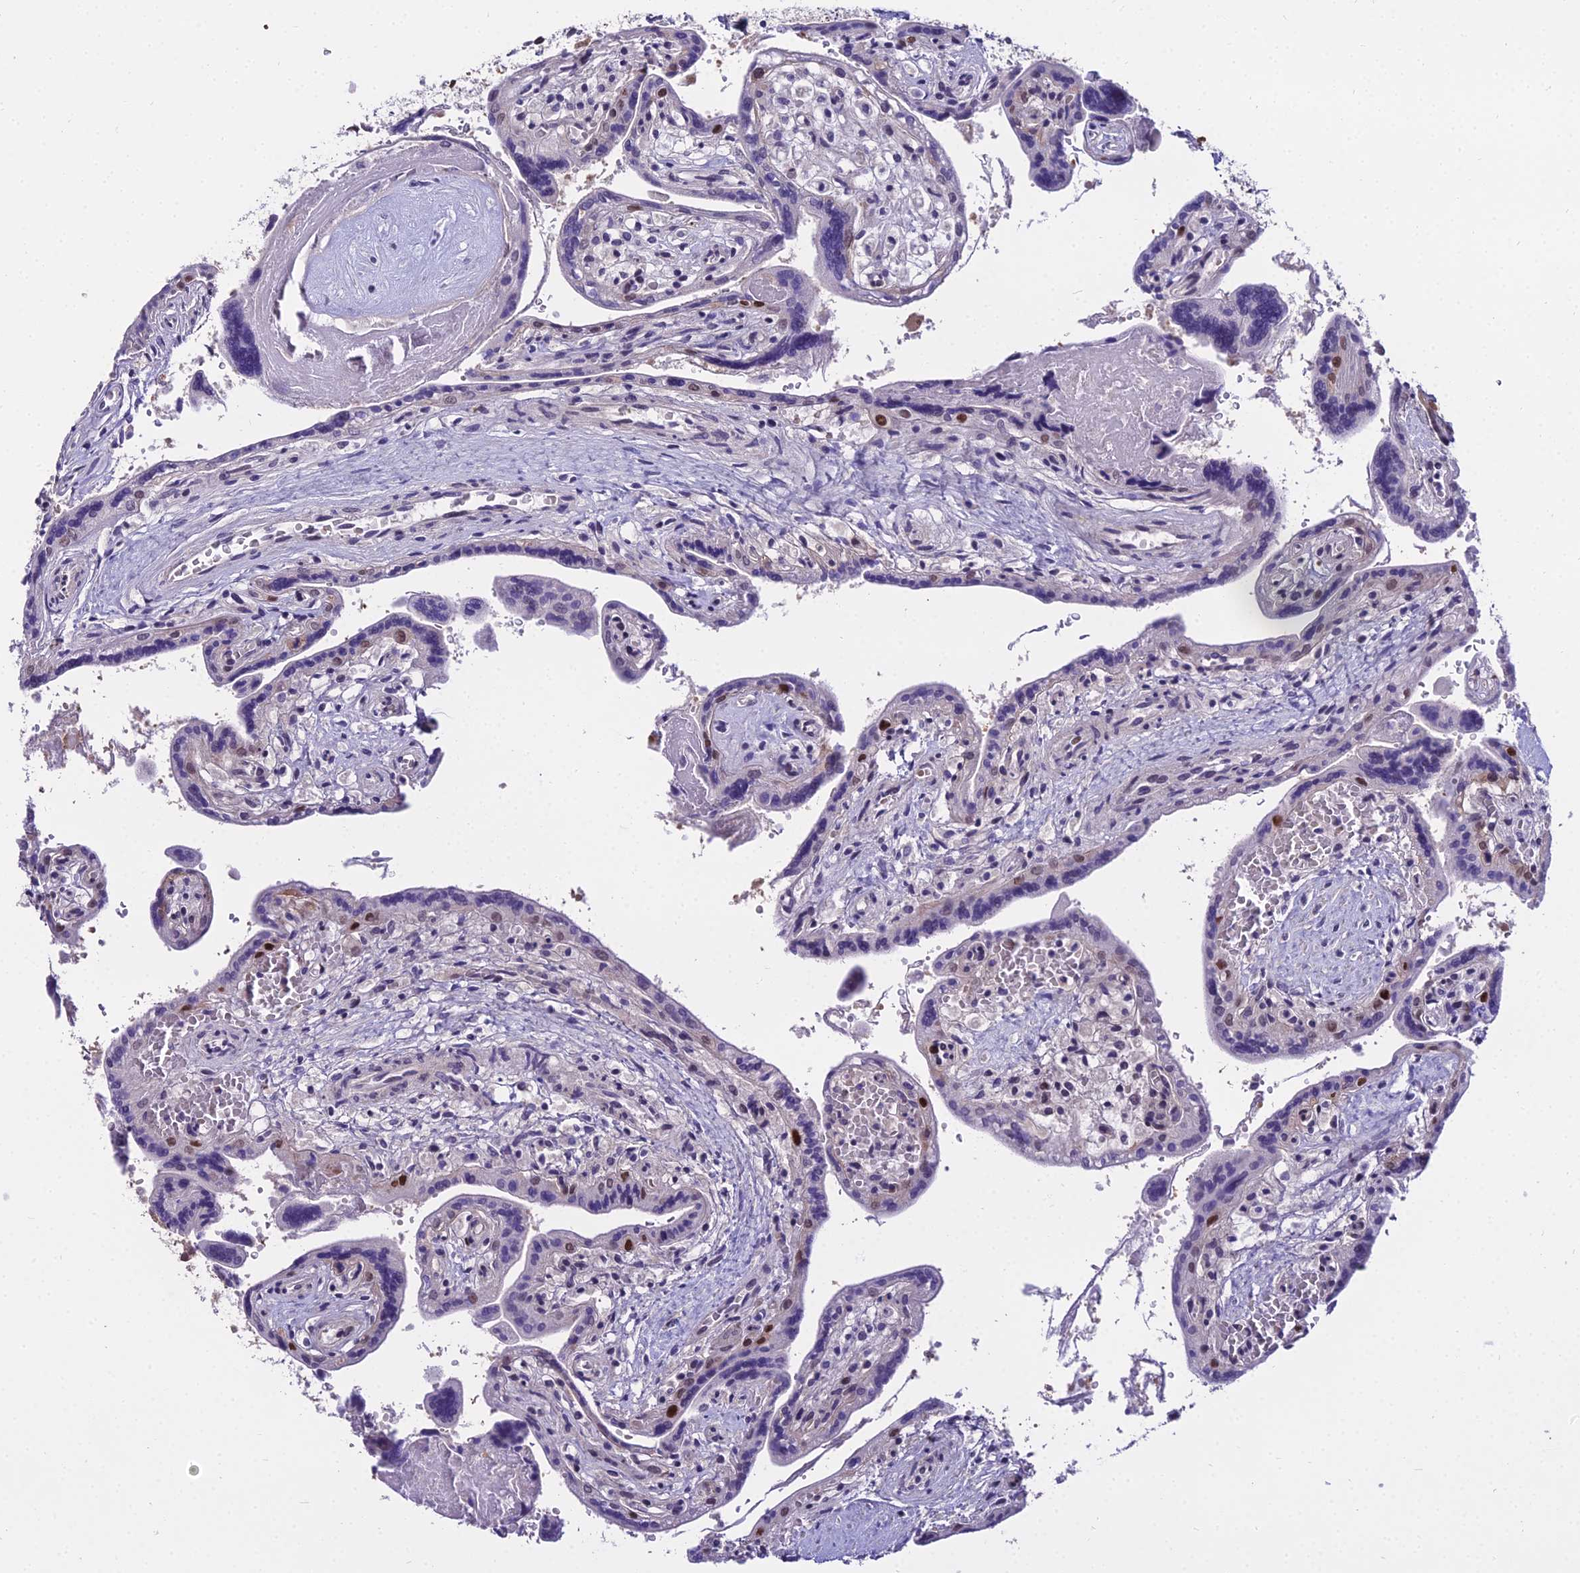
{"staining": {"intensity": "moderate", "quantity": "<25%", "location": "nuclear"}, "tissue": "placenta", "cell_type": "Trophoblastic cells", "image_type": "normal", "snomed": [{"axis": "morphology", "description": "Normal tissue, NOS"}, {"axis": "topography", "description": "Placenta"}], "caption": "Brown immunohistochemical staining in normal placenta shows moderate nuclear expression in approximately <25% of trophoblastic cells.", "gene": "TRIML2", "patient": {"sex": "female", "age": 37}}